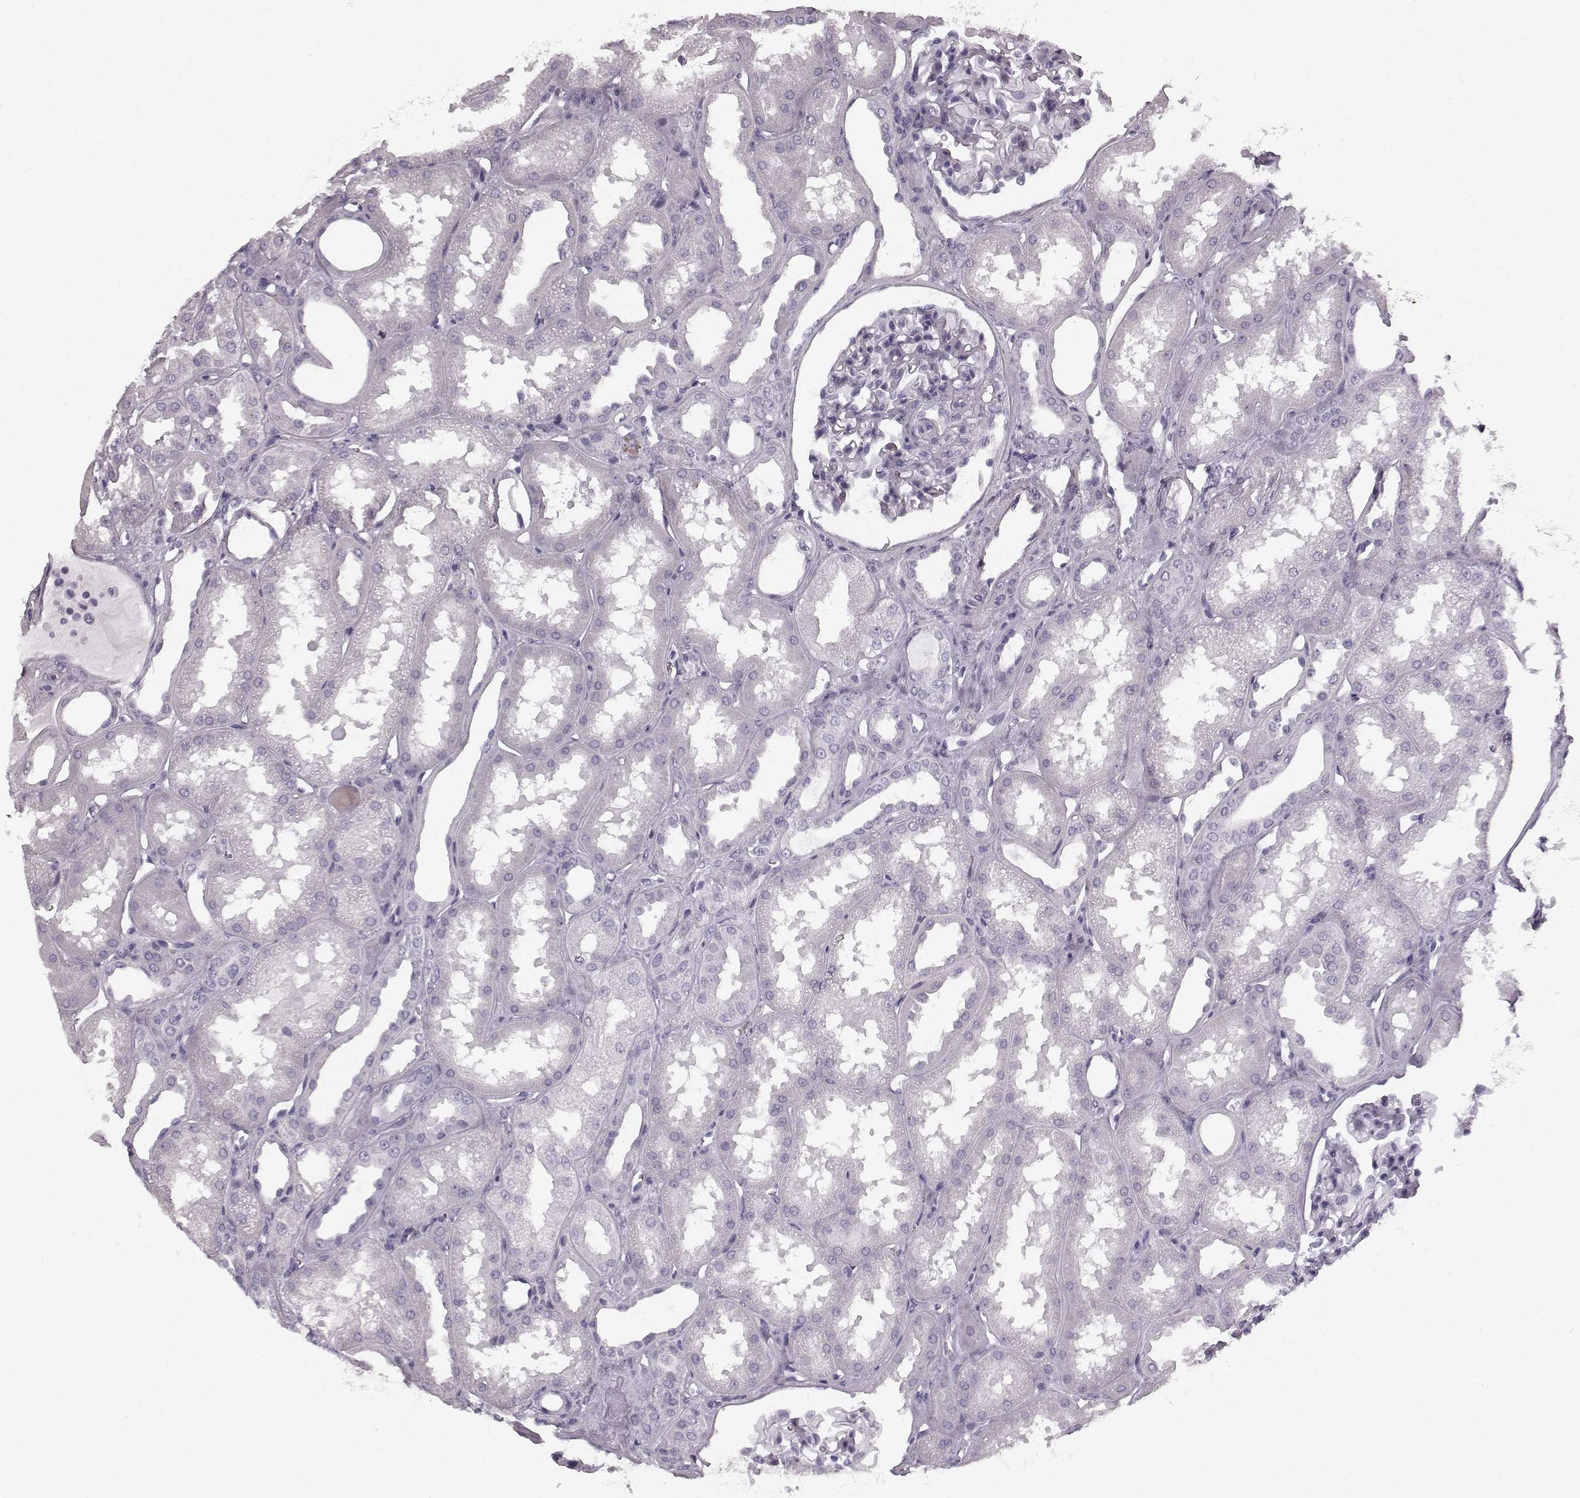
{"staining": {"intensity": "negative", "quantity": "none", "location": "none"}, "tissue": "kidney", "cell_type": "Cells in glomeruli", "image_type": "normal", "snomed": [{"axis": "morphology", "description": "Normal tissue, NOS"}, {"axis": "topography", "description": "Kidney"}], "caption": "Immunohistochemistry (IHC) image of normal kidney: kidney stained with DAB reveals no significant protein positivity in cells in glomeruli.", "gene": "TMPRSS15", "patient": {"sex": "male", "age": 61}}